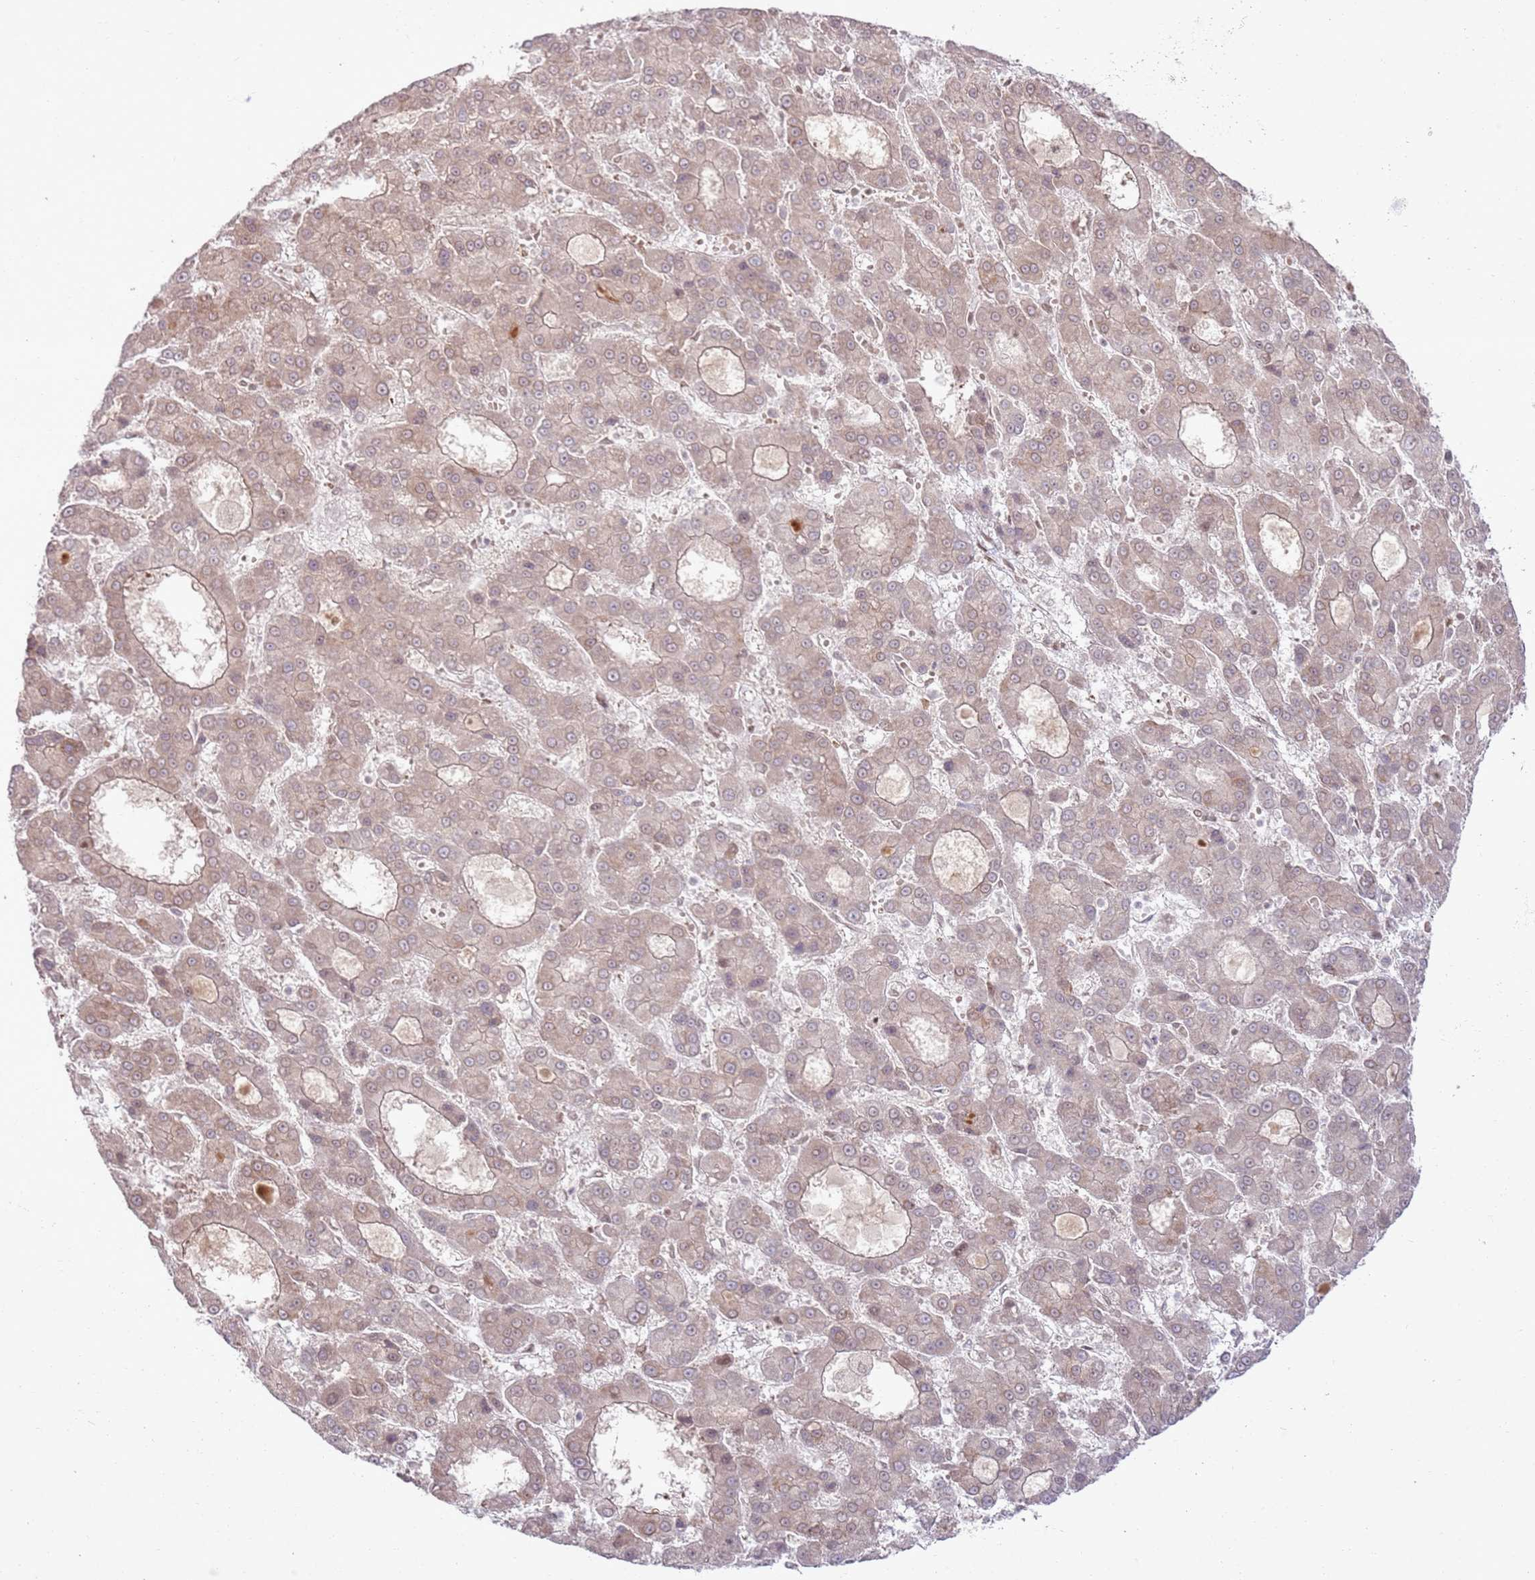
{"staining": {"intensity": "moderate", "quantity": ">75%", "location": "cytoplasmic/membranous,nuclear"}, "tissue": "liver cancer", "cell_type": "Tumor cells", "image_type": "cancer", "snomed": [{"axis": "morphology", "description": "Carcinoma, Hepatocellular, NOS"}, {"axis": "topography", "description": "Liver"}], "caption": "A medium amount of moderate cytoplasmic/membranous and nuclear staining is present in approximately >75% of tumor cells in hepatocellular carcinoma (liver) tissue.", "gene": "KLHL36", "patient": {"sex": "male", "age": 70}}